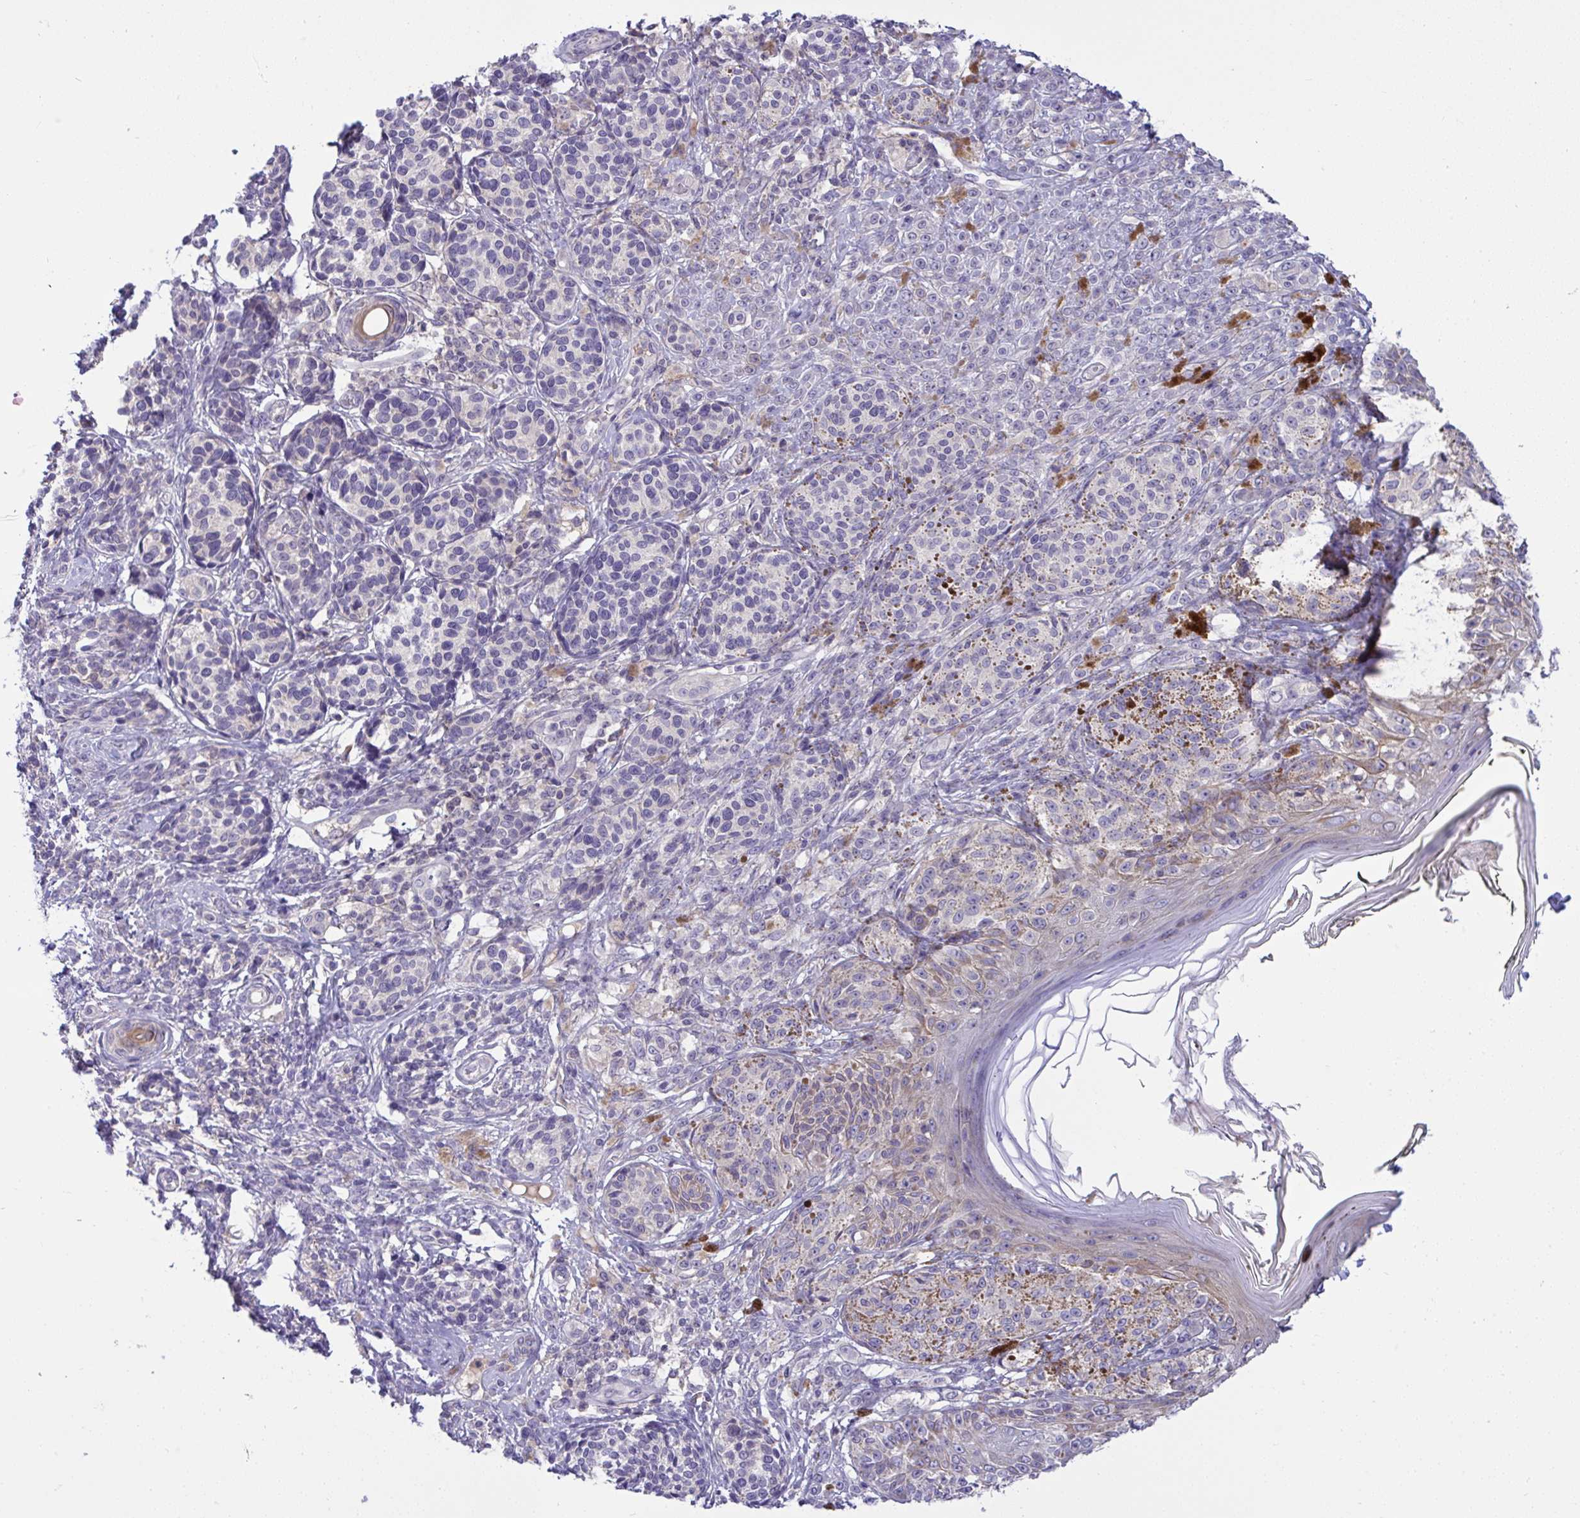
{"staining": {"intensity": "negative", "quantity": "none", "location": "none"}, "tissue": "melanoma", "cell_type": "Tumor cells", "image_type": "cancer", "snomed": [{"axis": "morphology", "description": "Malignant melanoma, NOS"}, {"axis": "topography", "description": "Skin"}], "caption": "Image shows no protein positivity in tumor cells of malignant melanoma tissue. (Stains: DAB (3,3'-diaminobenzidine) IHC with hematoxylin counter stain, Microscopy: brightfield microscopy at high magnification).", "gene": "TMEM41A", "patient": {"sex": "male", "age": 42}}